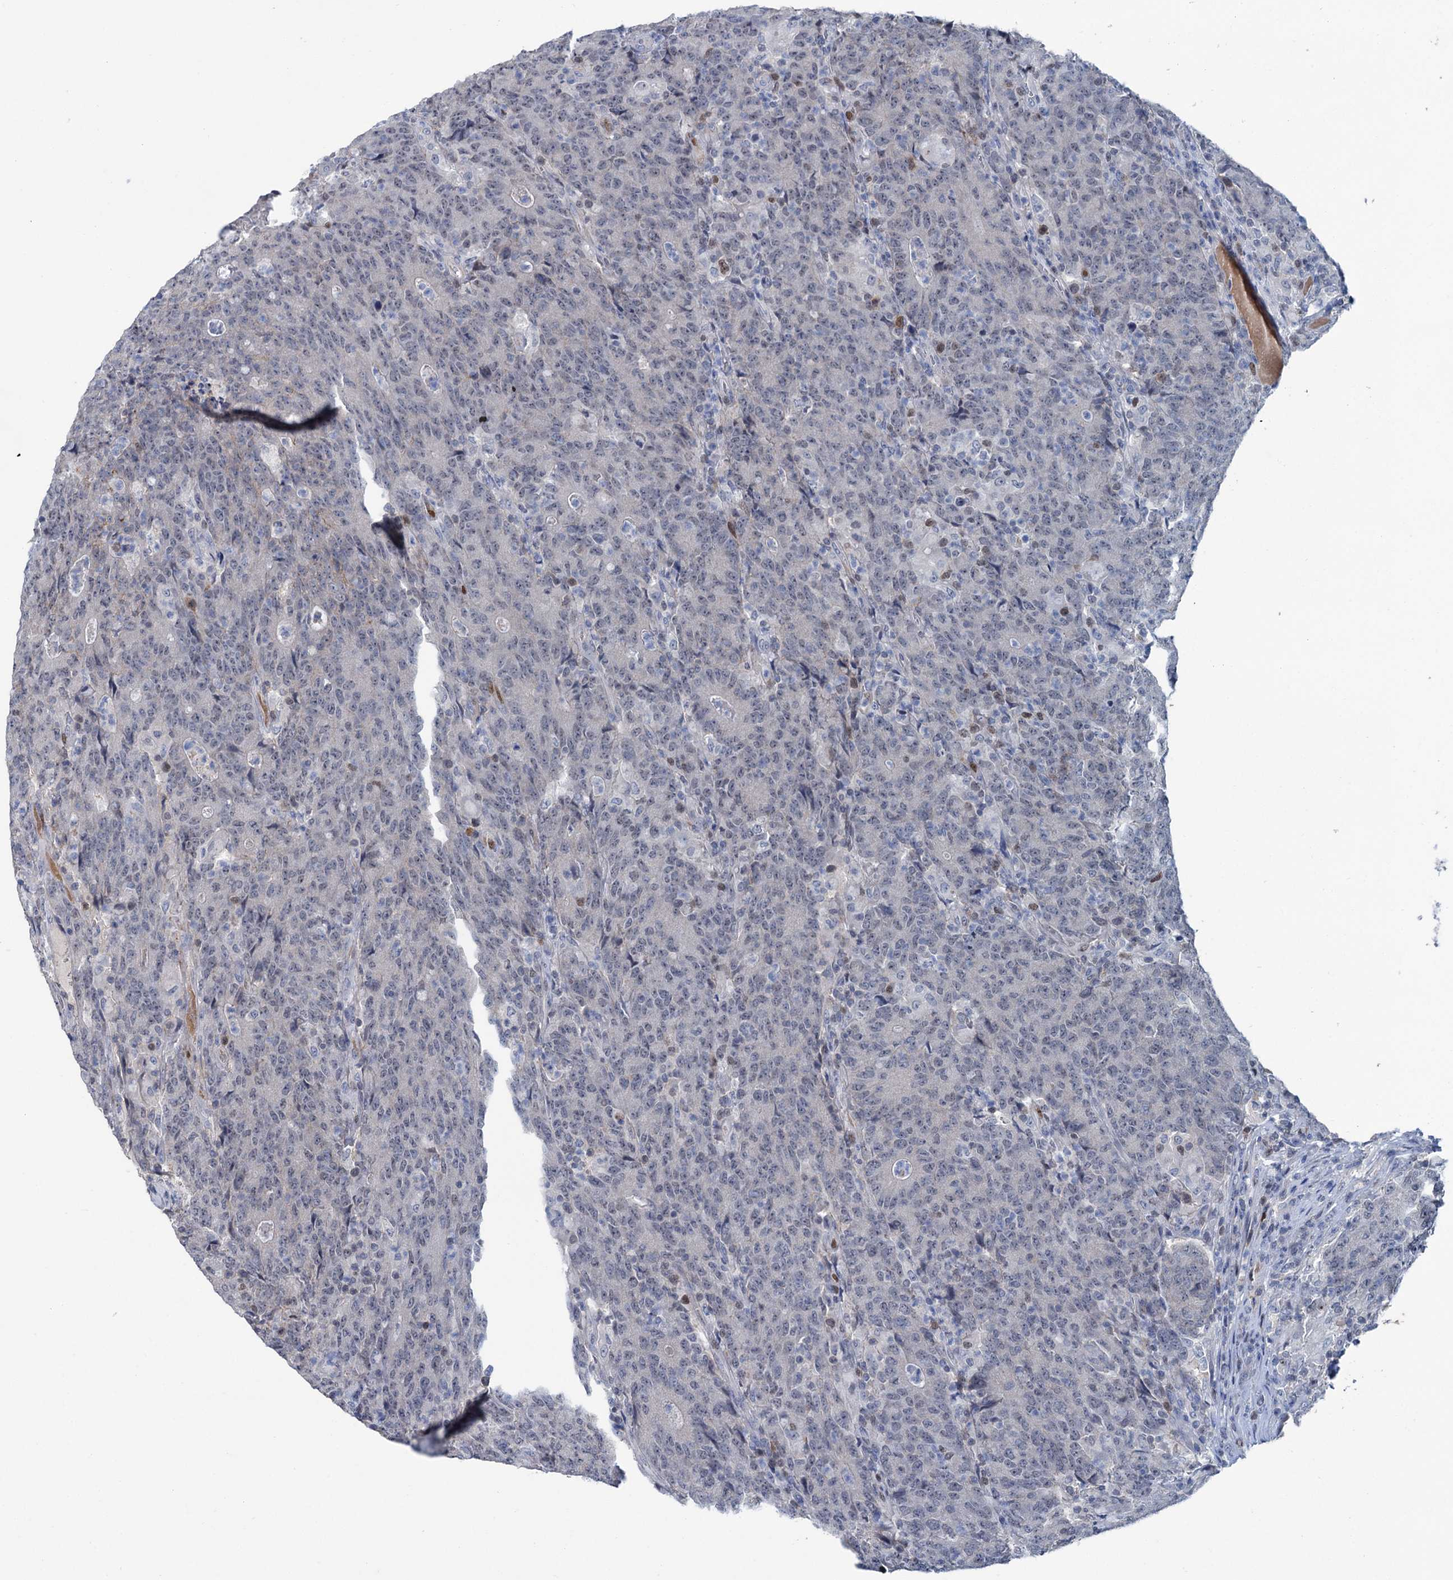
{"staining": {"intensity": "negative", "quantity": "none", "location": "none"}, "tissue": "colorectal cancer", "cell_type": "Tumor cells", "image_type": "cancer", "snomed": [{"axis": "morphology", "description": "Adenocarcinoma, NOS"}, {"axis": "topography", "description": "Colon"}], "caption": "A high-resolution micrograph shows immunohistochemistry staining of adenocarcinoma (colorectal), which displays no significant staining in tumor cells.", "gene": "FAM111B", "patient": {"sex": "female", "age": 75}}